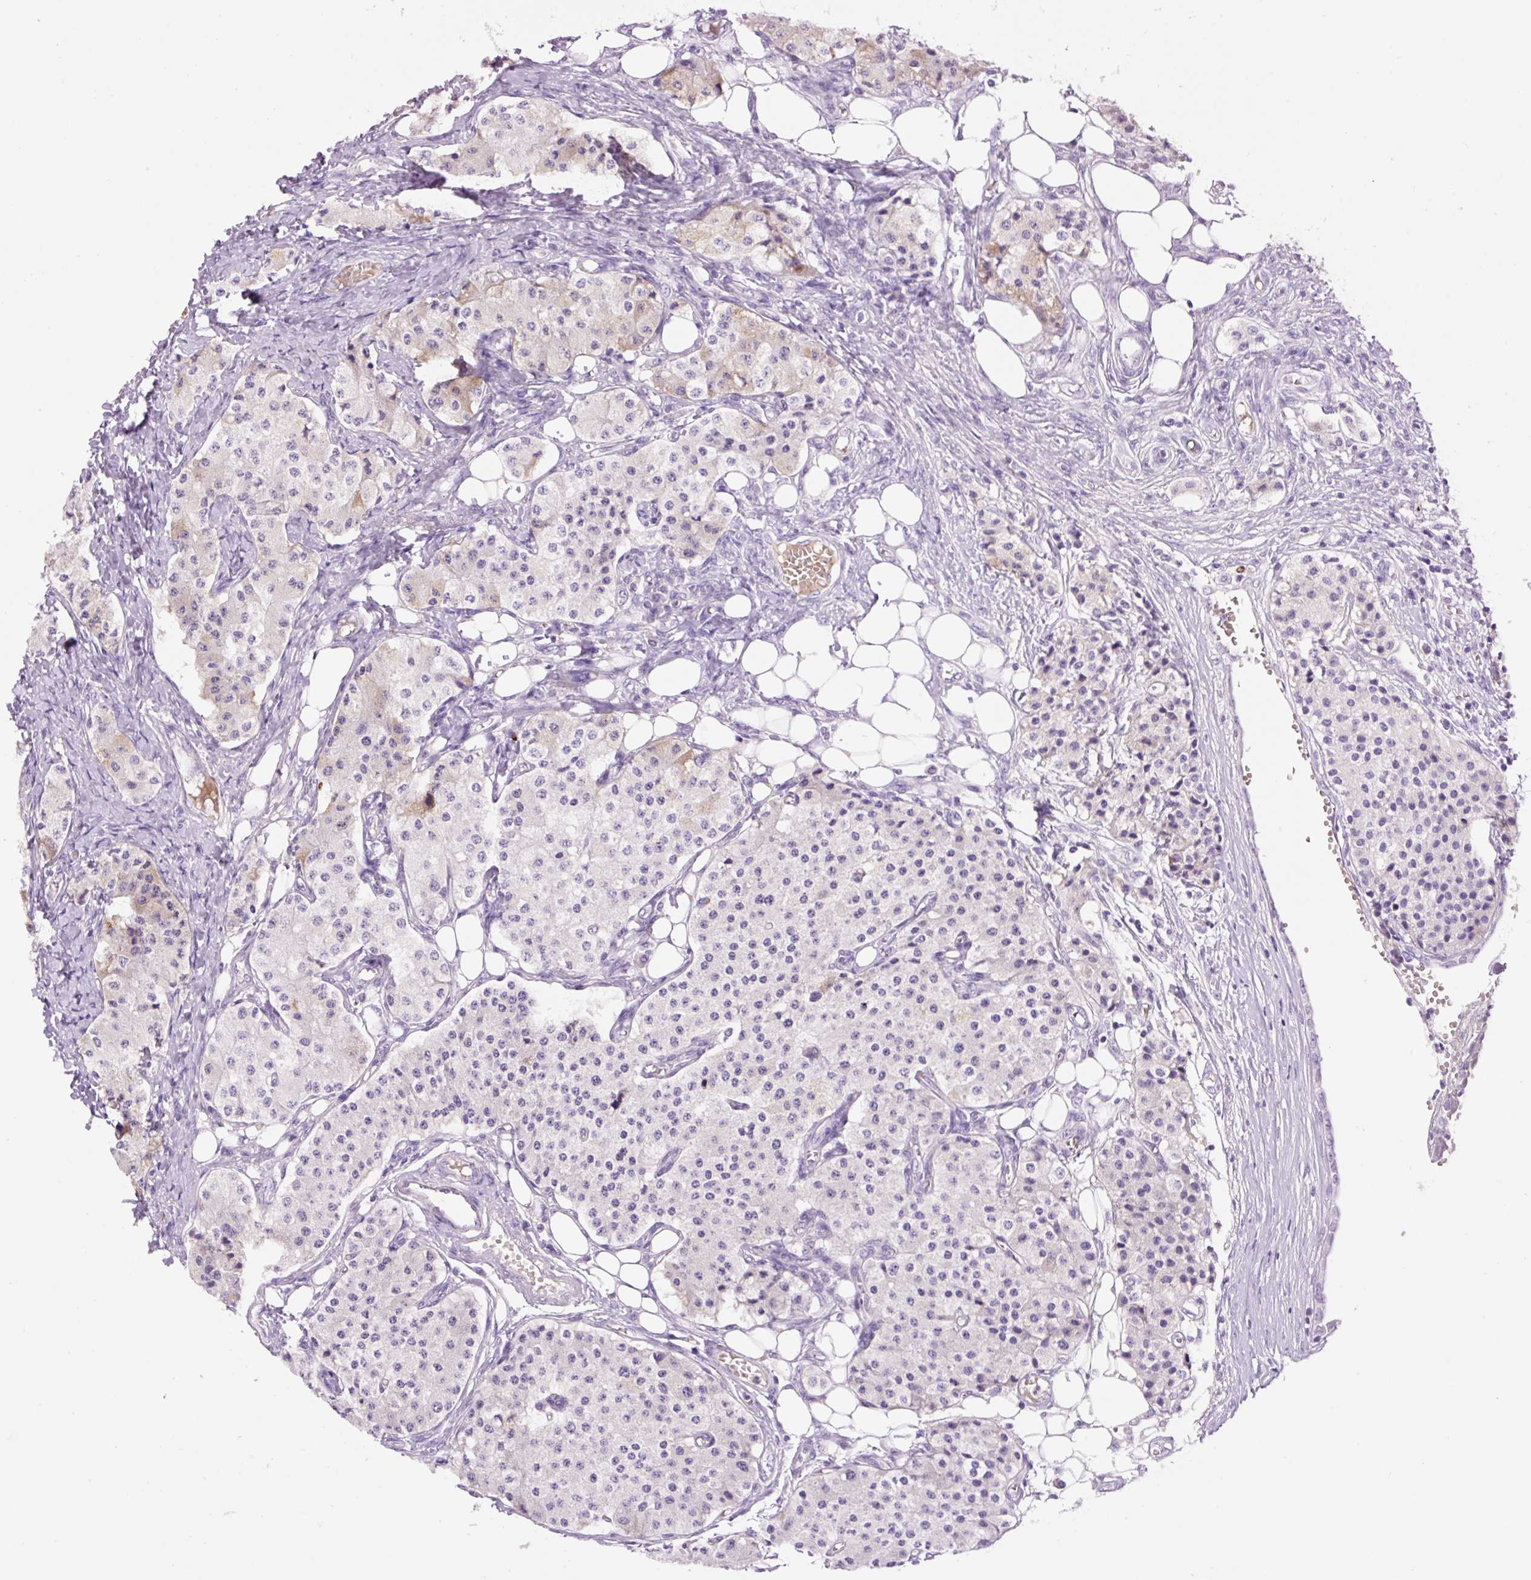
{"staining": {"intensity": "negative", "quantity": "none", "location": "none"}, "tissue": "carcinoid", "cell_type": "Tumor cells", "image_type": "cancer", "snomed": [{"axis": "morphology", "description": "Carcinoid, malignant, NOS"}, {"axis": "topography", "description": "Colon"}], "caption": "The image exhibits no staining of tumor cells in carcinoid.", "gene": "DPPA4", "patient": {"sex": "female", "age": 52}}